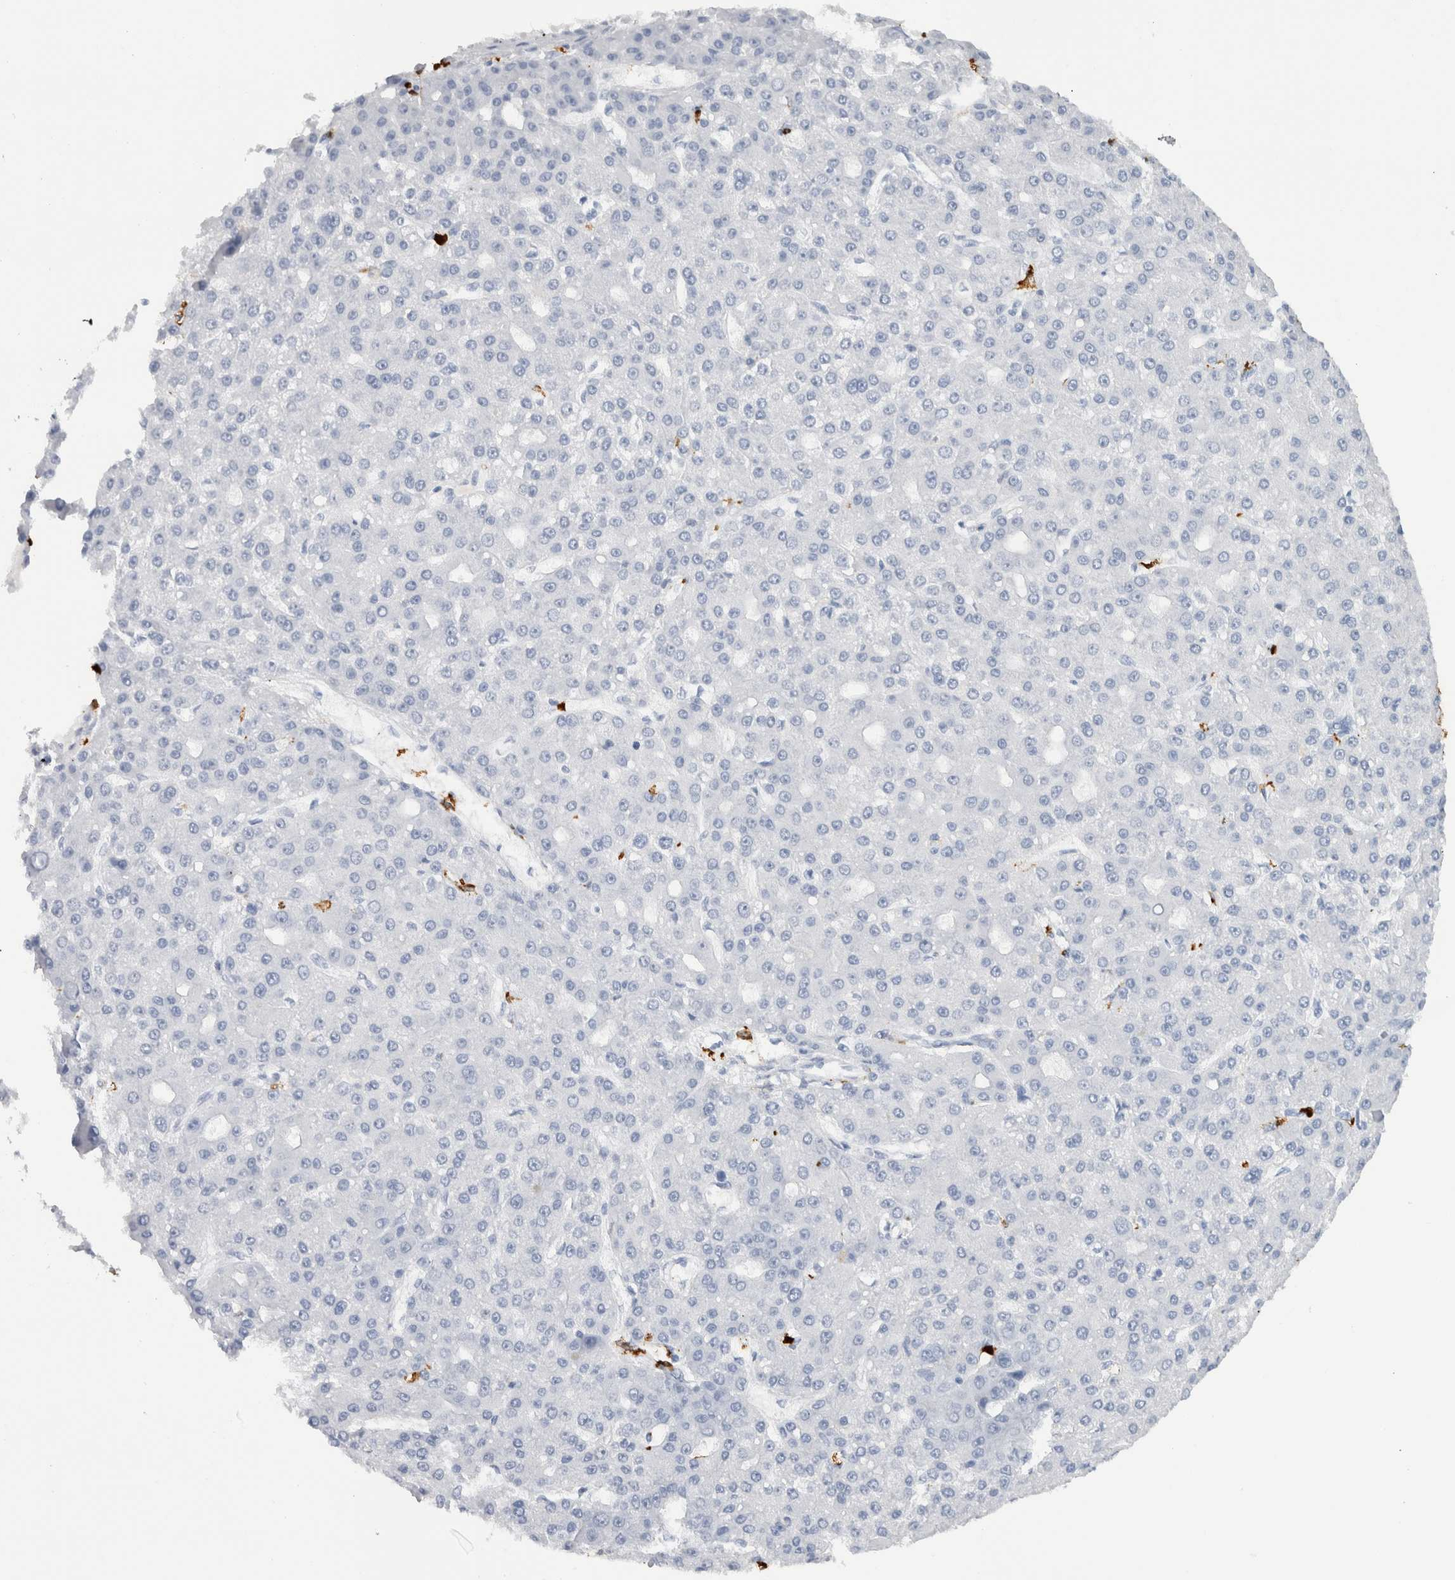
{"staining": {"intensity": "negative", "quantity": "none", "location": "none"}, "tissue": "liver cancer", "cell_type": "Tumor cells", "image_type": "cancer", "snomed": [{"axis": "morphology", "description": "Carcinoma, Hepatocellular, NOS"}, {"axis": "topography", "description": "Liver"}], "caption": "This is an immunohistochemistry (IHC) photomicrograph of liver cancer. There is no expression in tumor cells.", "gene": "S100A8", "patient": {"sex": "male", "age": 67}}